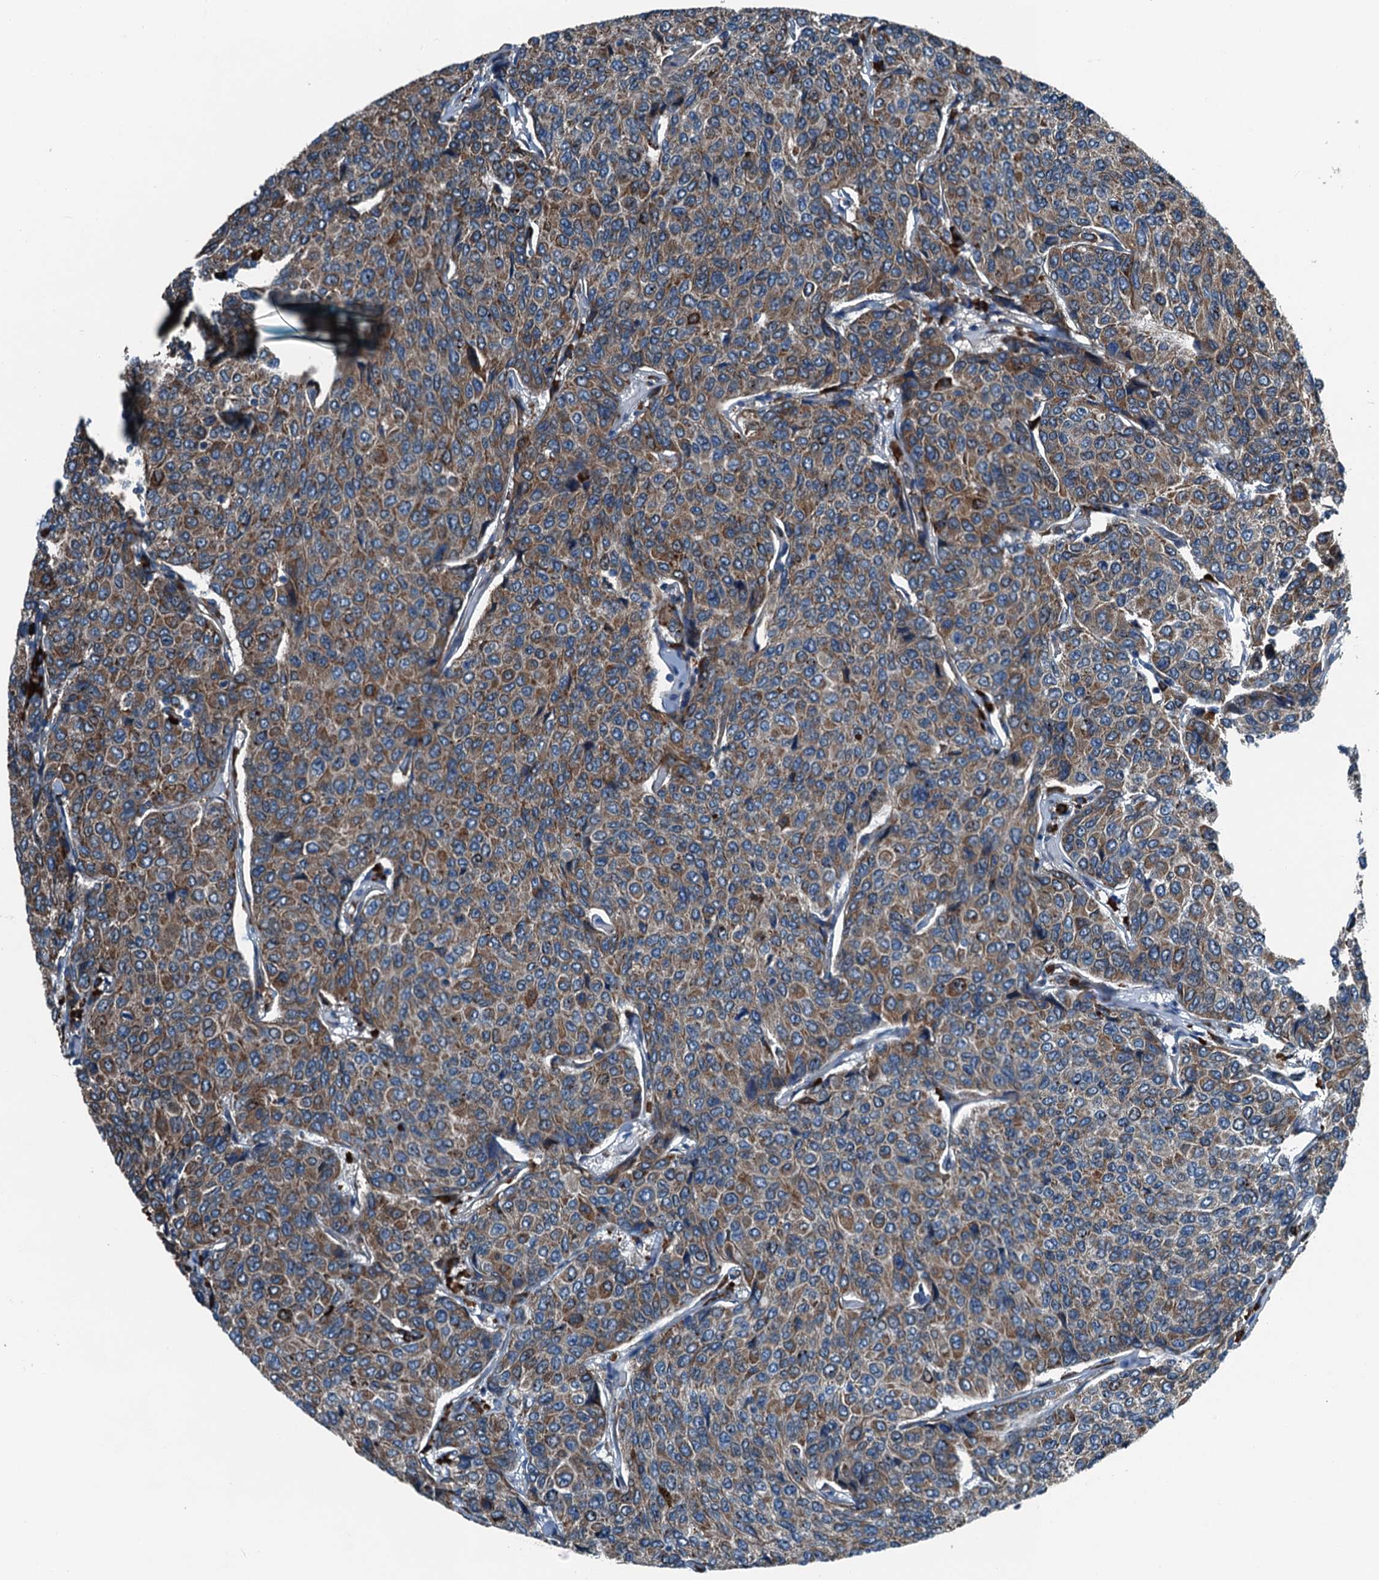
{"staining": {"intensity": "moderate", "quantity": ">75%", "location": "cytoplasmic/membranous"}, "tissue": "breast cancer", "cell_type": "Tumor cells", "image_type": "cancer", "snomed": [{"axis": "morphology", "description": "Duct carcinoma"}, {"axis": "topography", "description": "Breast"}], "caption": "Immunohistochemical staining of invasive ductal carcinoma (breast) displays moderate cytoplasmic/membranous protein positivity in approximately >75% of tumor cells.", "gene": "TAMALIN", "patient": {"sex": "female", "age": 55}}